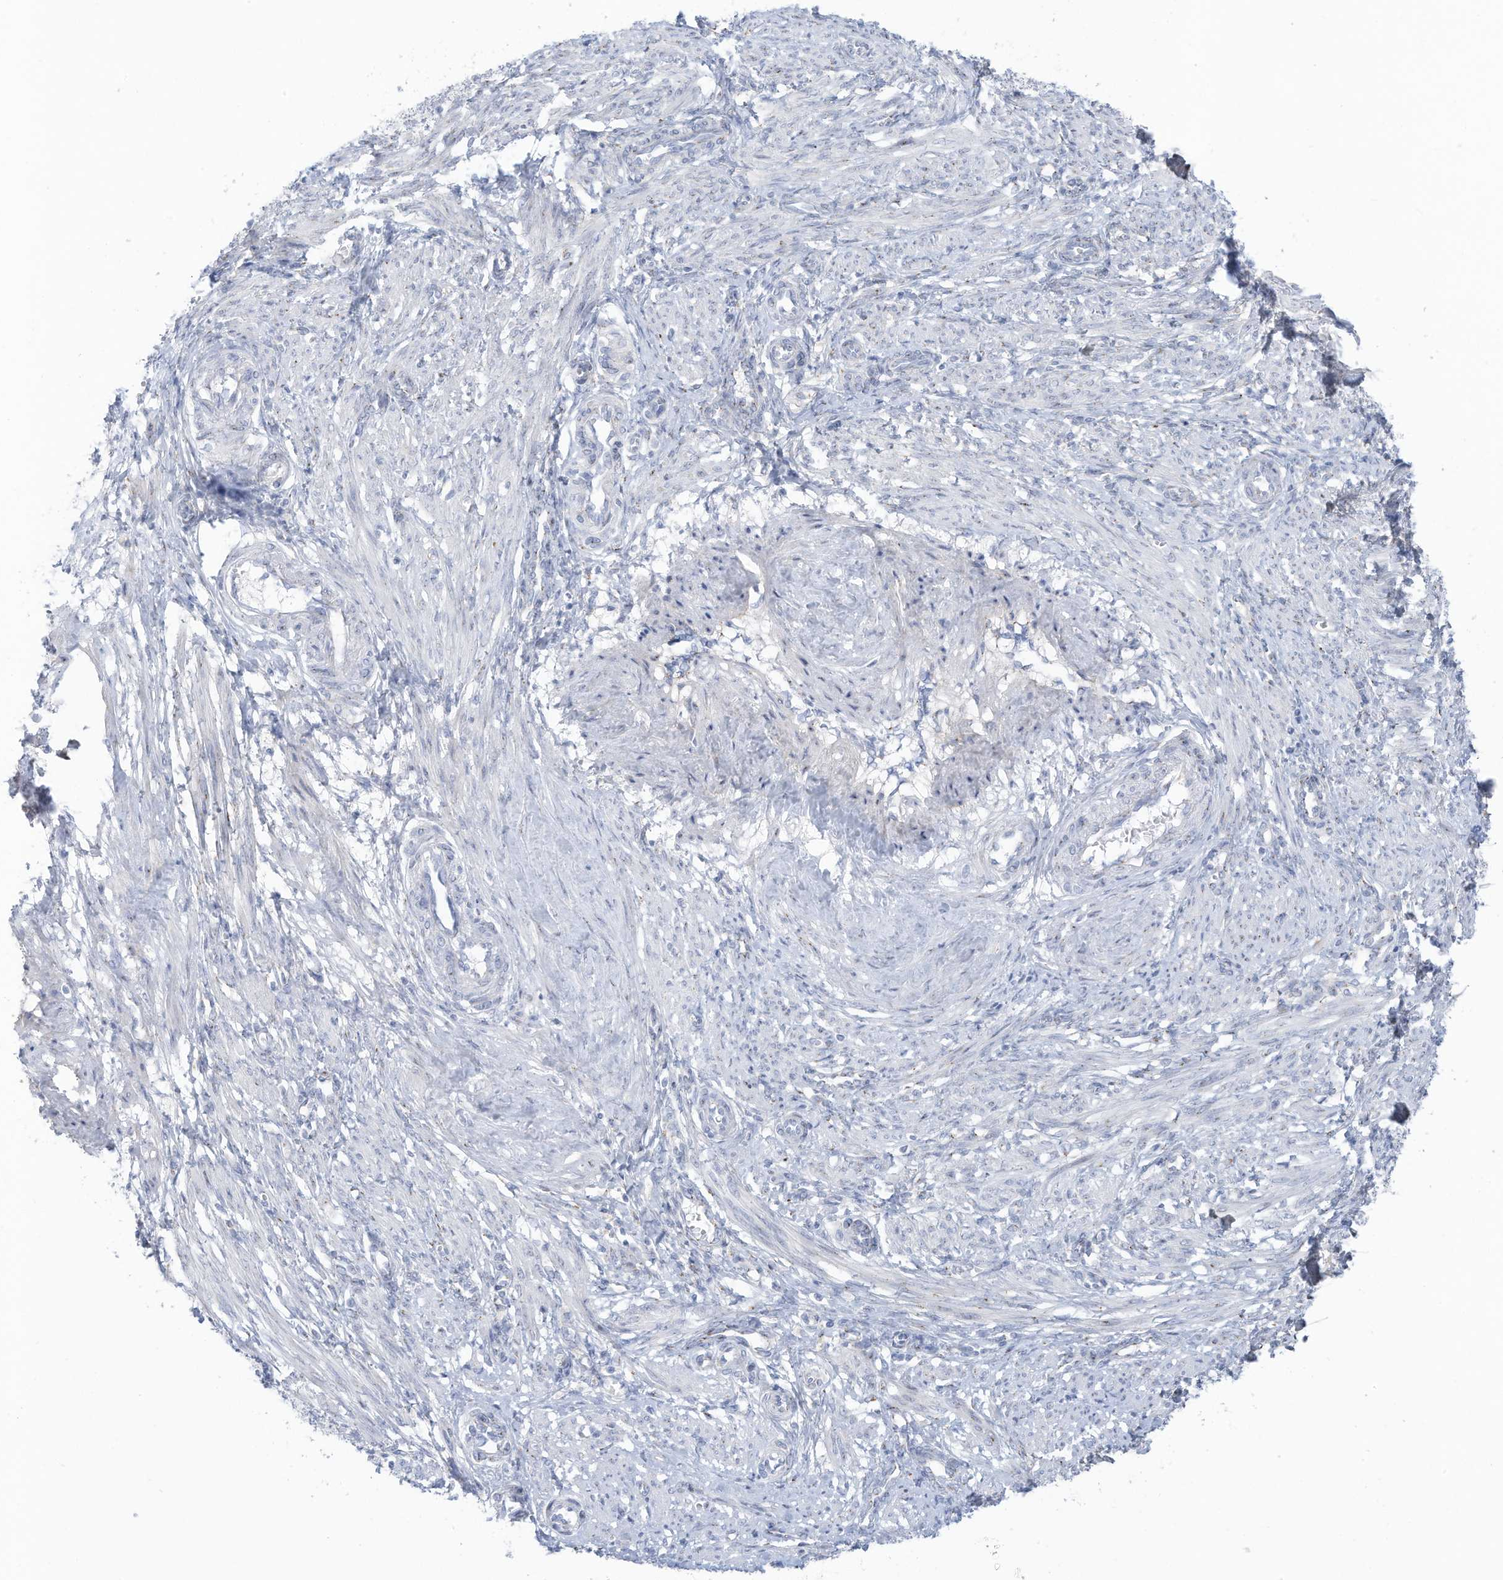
{"staining": {"intensity": "negative", "quantity": "none", "location": "none"}, "tissue": "smooth muscle", "cell_type": "Smooth muscle cells", "image_type": "normal", "snomed": [{"axis": "morphology", "description": "Normal tissue, NOS"}, {"axis": "topography", "description": "Endometrium"}], "caption": "DAB immunohistochemical staining of normal smooth muscle reveals no significant staining in smooth muscle cells. (Stains: DAB immunohistochemistry (IHC) with hematoxylin counter stain, Microscopy: brightfield microscopy at high magnification).", "gene": "TRMT2B", "patient": {"sex": "female", "age": 33}}